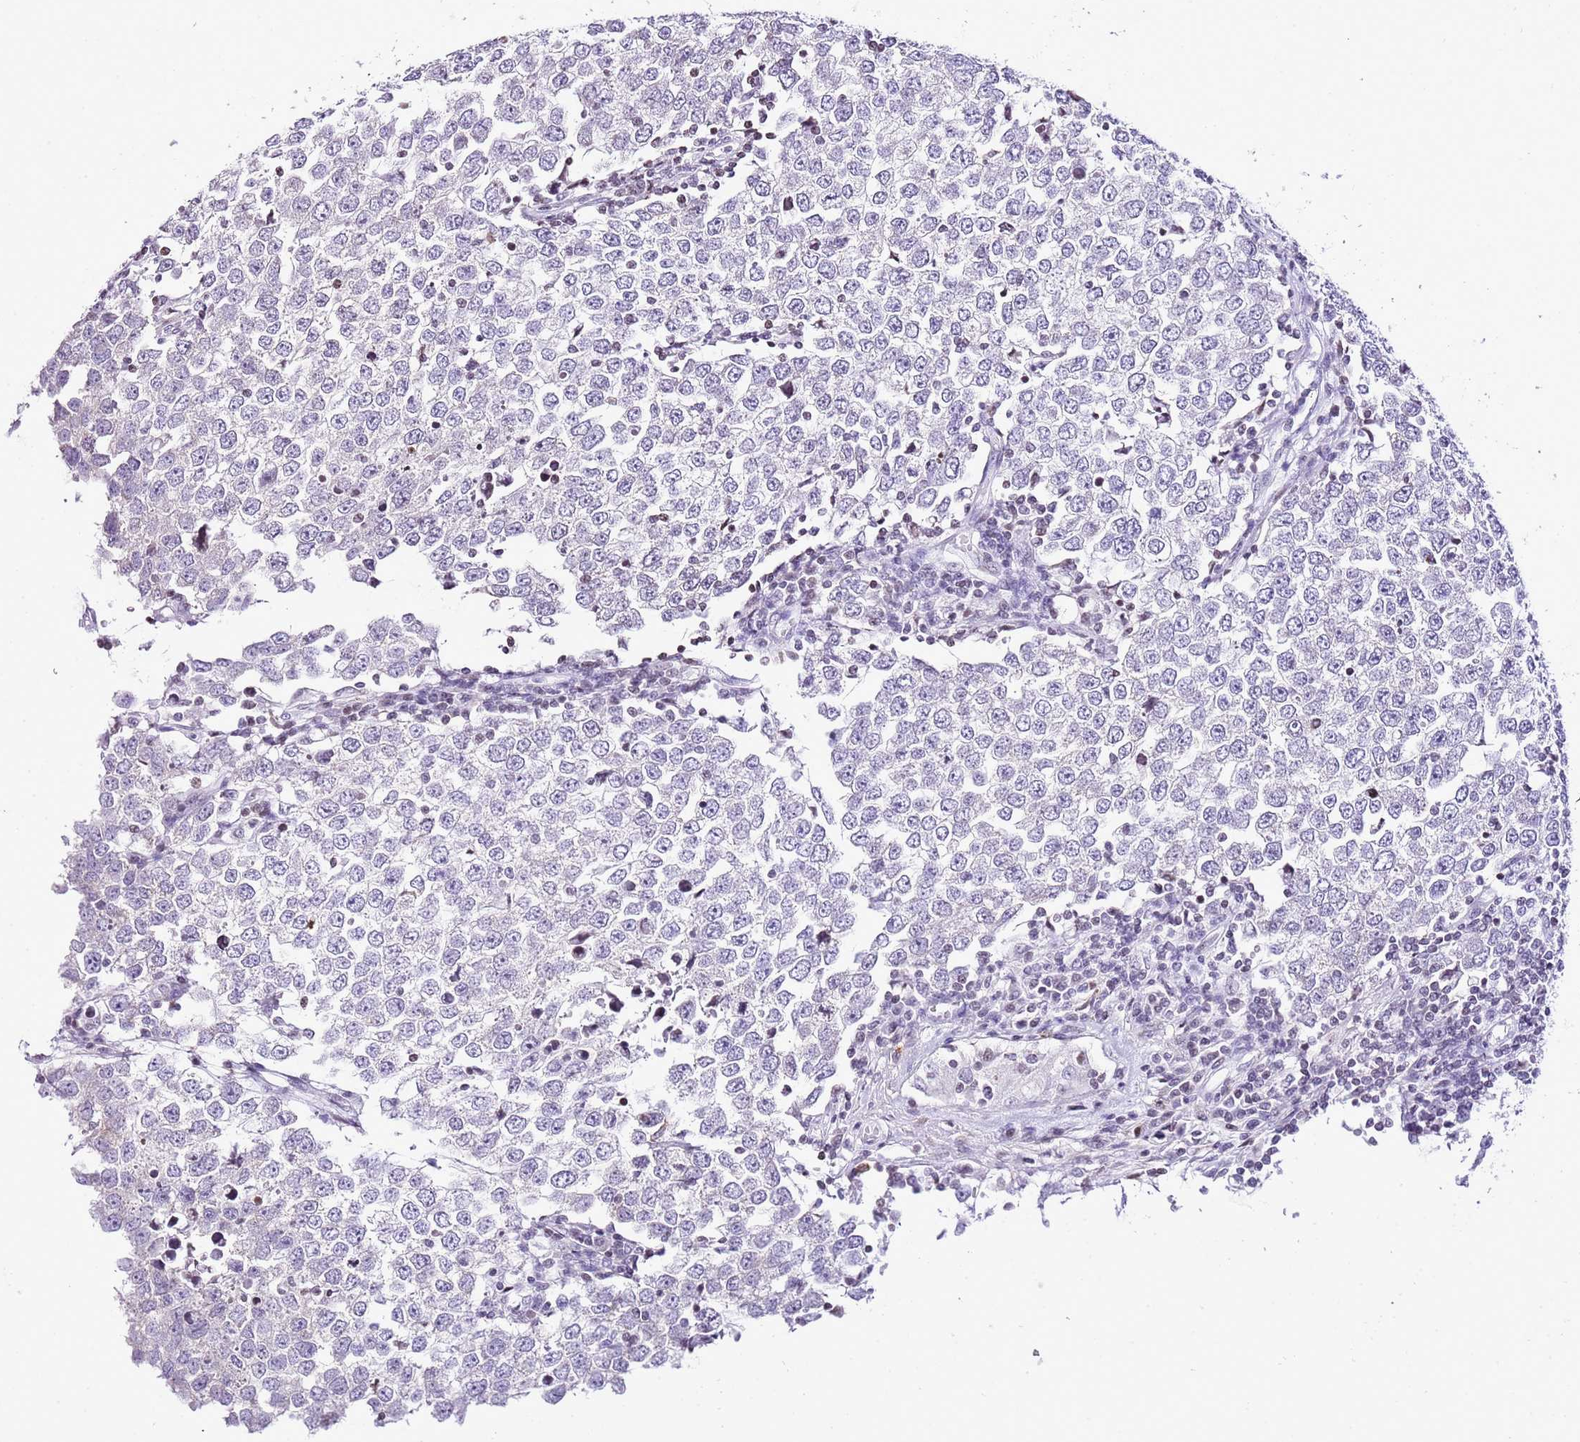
{"staining": {"intensity": "negative", "quantity": "none", "location": "none"}, "tissue": "testis cancer", "cell_type": "Tumor cells", "image_type": "cancer", "snomed": [{"axis": "morphology", "description": "Seminoma, NOS"}, {"axis": "morphology", "description": "Carcinoma, Embryonal, NOS"}, {"axis": "topography", "description": "Testis"}], "caption": "Immunohistochemistry photomicrograph of neoplastic tissue: human testis cancer (seminoma) stained with DAB reveals no significant protein positivity in tumor cells.", "gene": "PRR15", "patient": {"sex": "male", "age": 28}}